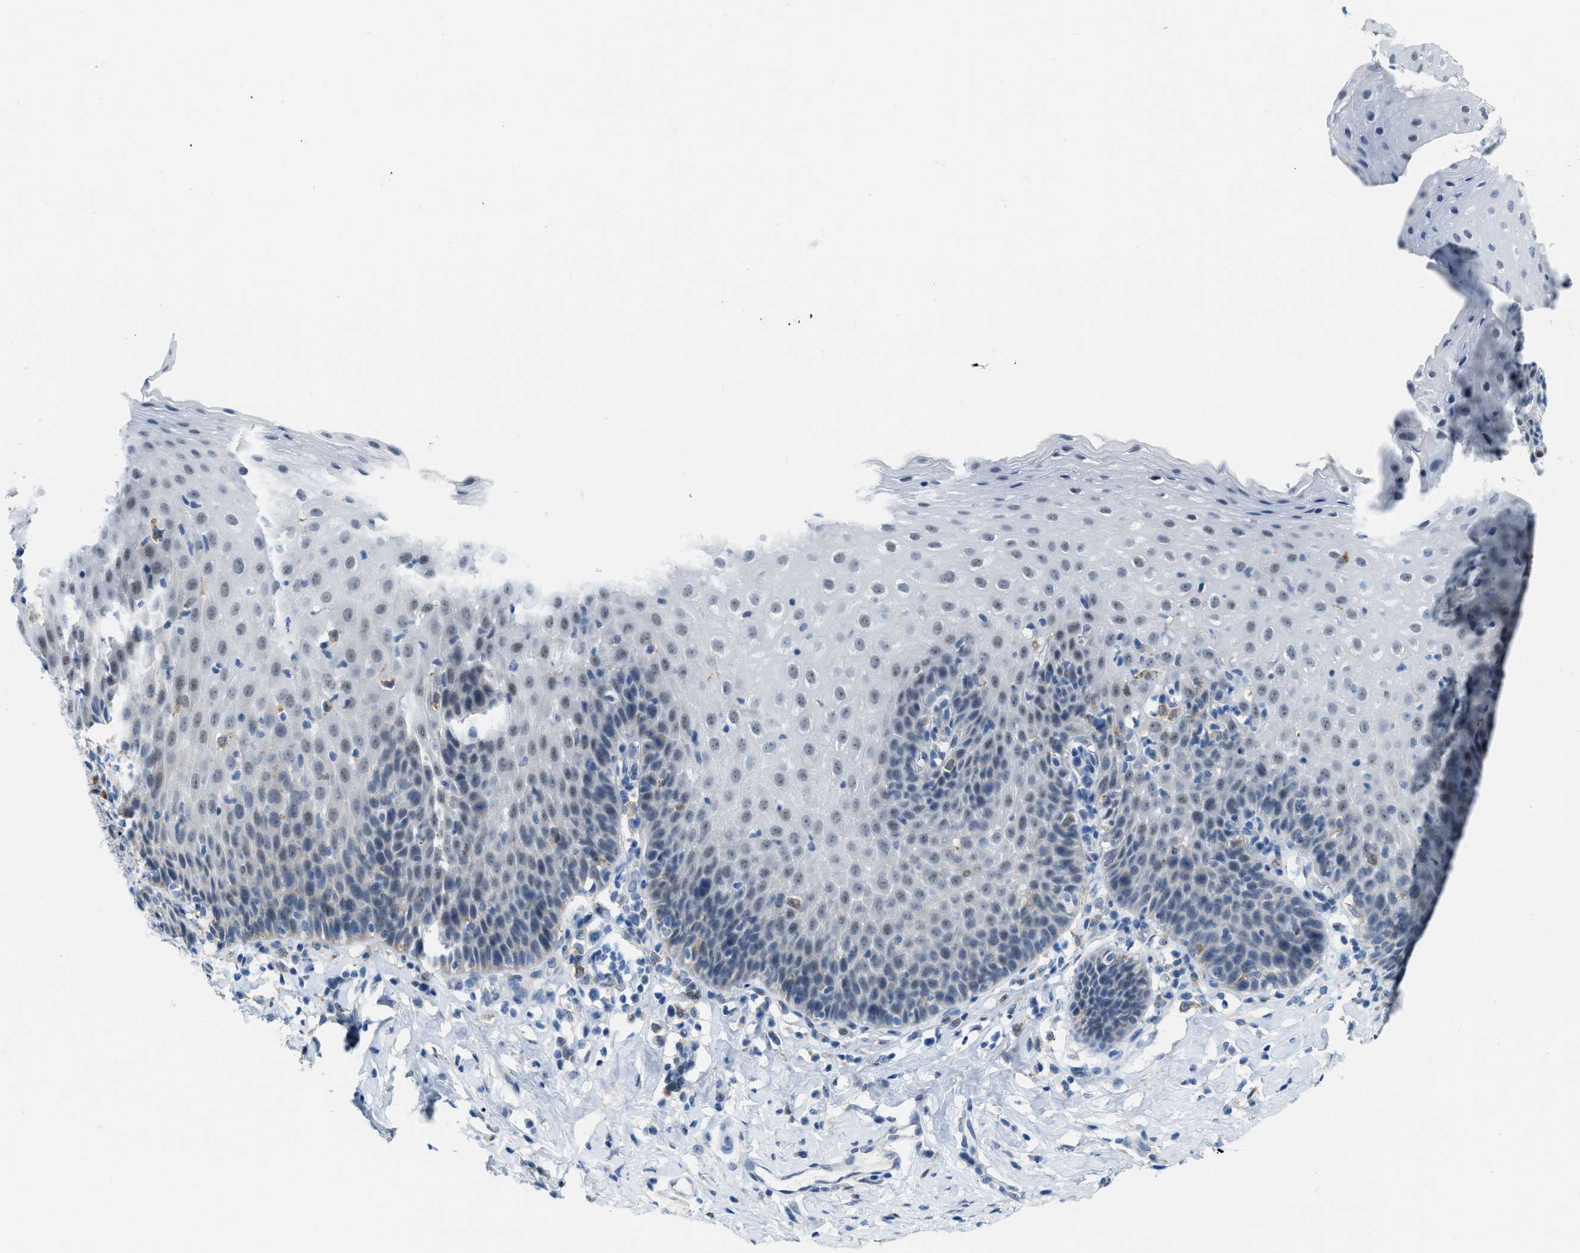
{"staining": {"intensity": "negative", "quantity": "none", "location": "none"}, "tissue": "esophagus", "cell_type": "Squamous epithelial cells", "image_type": "normal", "snomed": [{"axis": "morphology", "description": "Normal tissue, NOS"}, {"axis": "topography", "description": "Esophagus"}], "caption": "The micrograph displays no significant positivity in squamous epithelial cells of esophagus.", "gene": "PHRF1", "patient": {"sex": "female", "age": 61}}